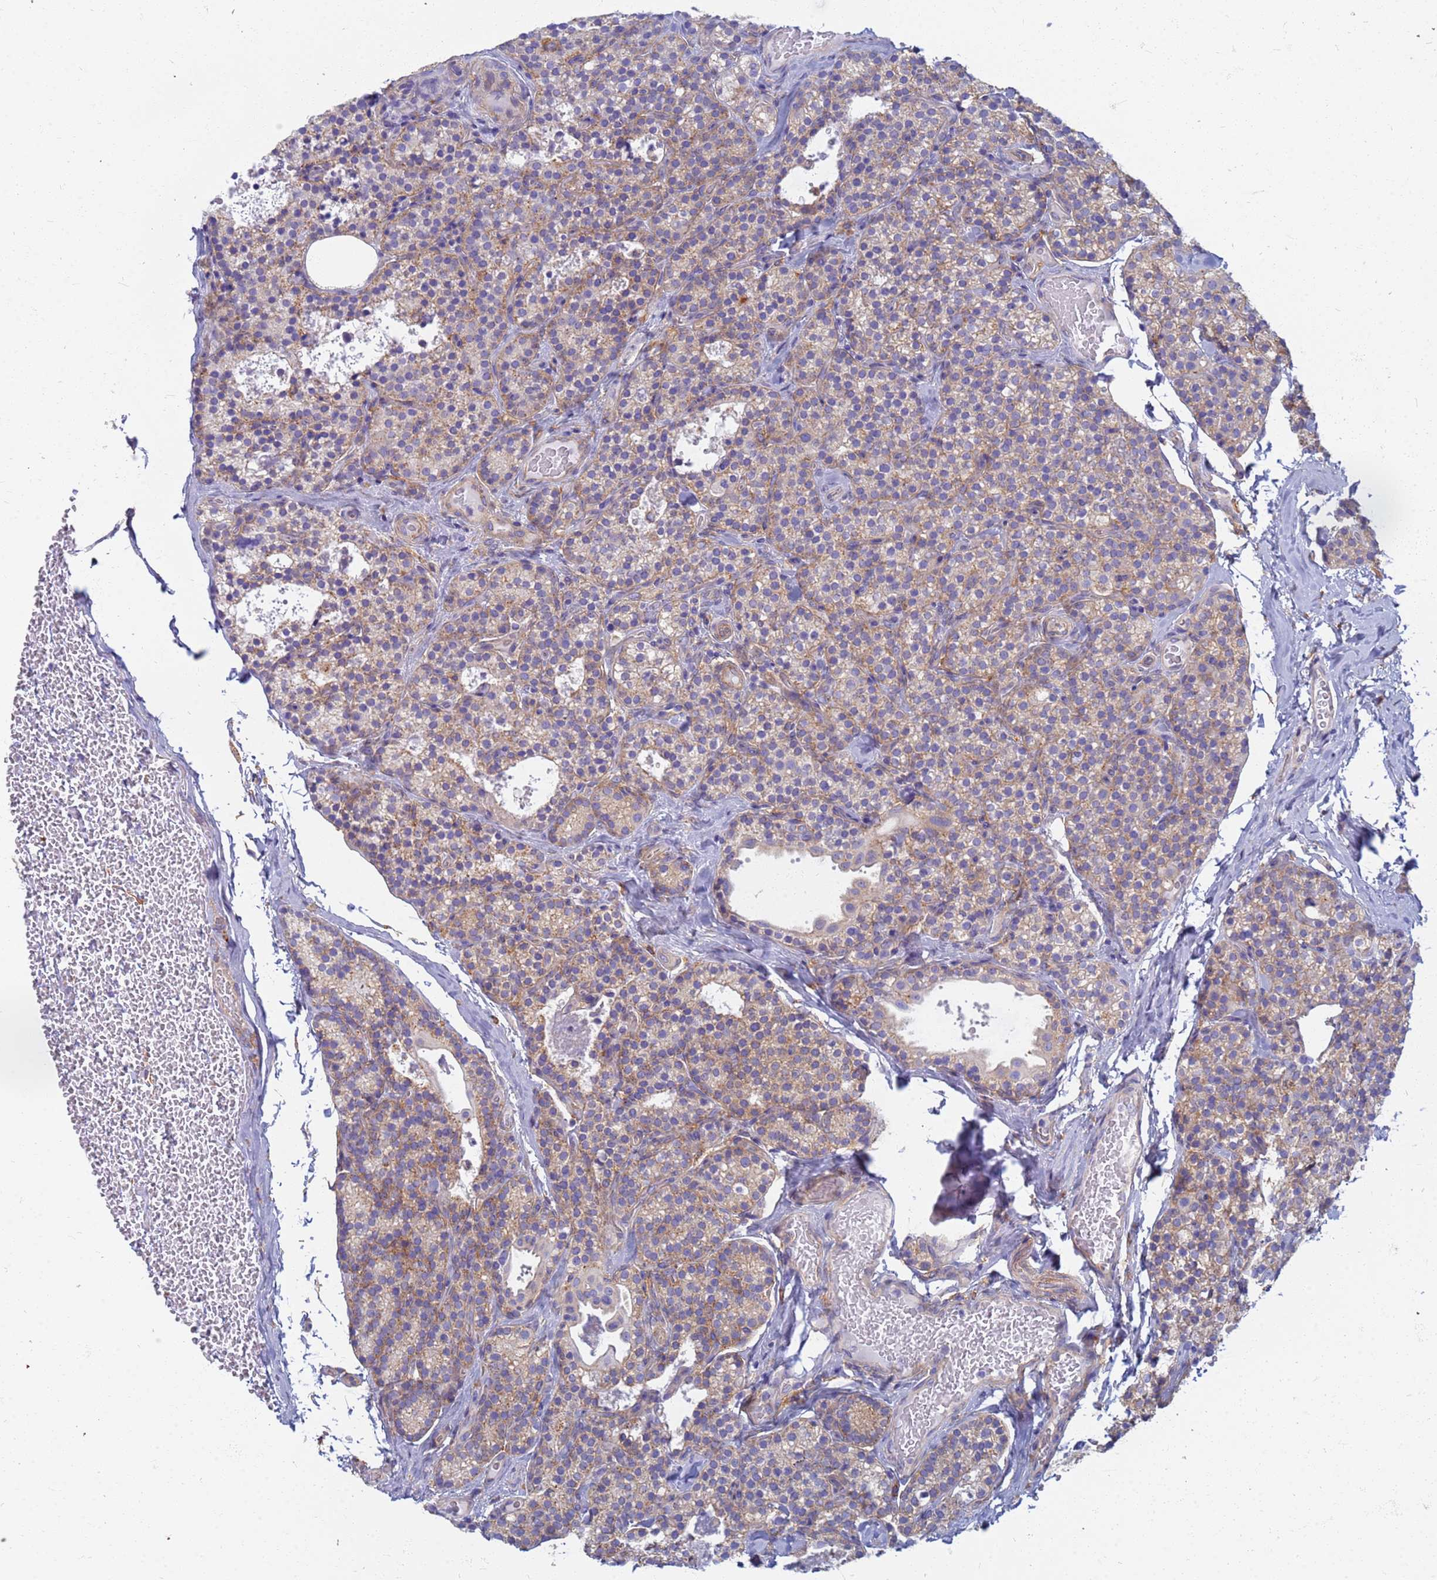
{"staining": {"intensity": "weak", "quantity": ">75%", "location": "cytoplasmic/membranous"}, "tissue": "parathyroid gland", "cell_type": "Glandular cells", "image_type": "normal", "snomed": [{"axis": "morphology", "description": "Normal tissue, NOS"}, {"axis": "topography", "description": "Parathyroid gland"}], "caption": "An immunohistochemistry (IHC) photomicrograph of normal tissue is shown. Protein staining in brown labels weak cytoplasmic/membranous positivity in parathyroid gland within glandular cells. The protein of interest is shown in brown color, while the nuclei are stained blue.", "gene": "EEA1", "patient": {"sex": "female", "age": 45}}